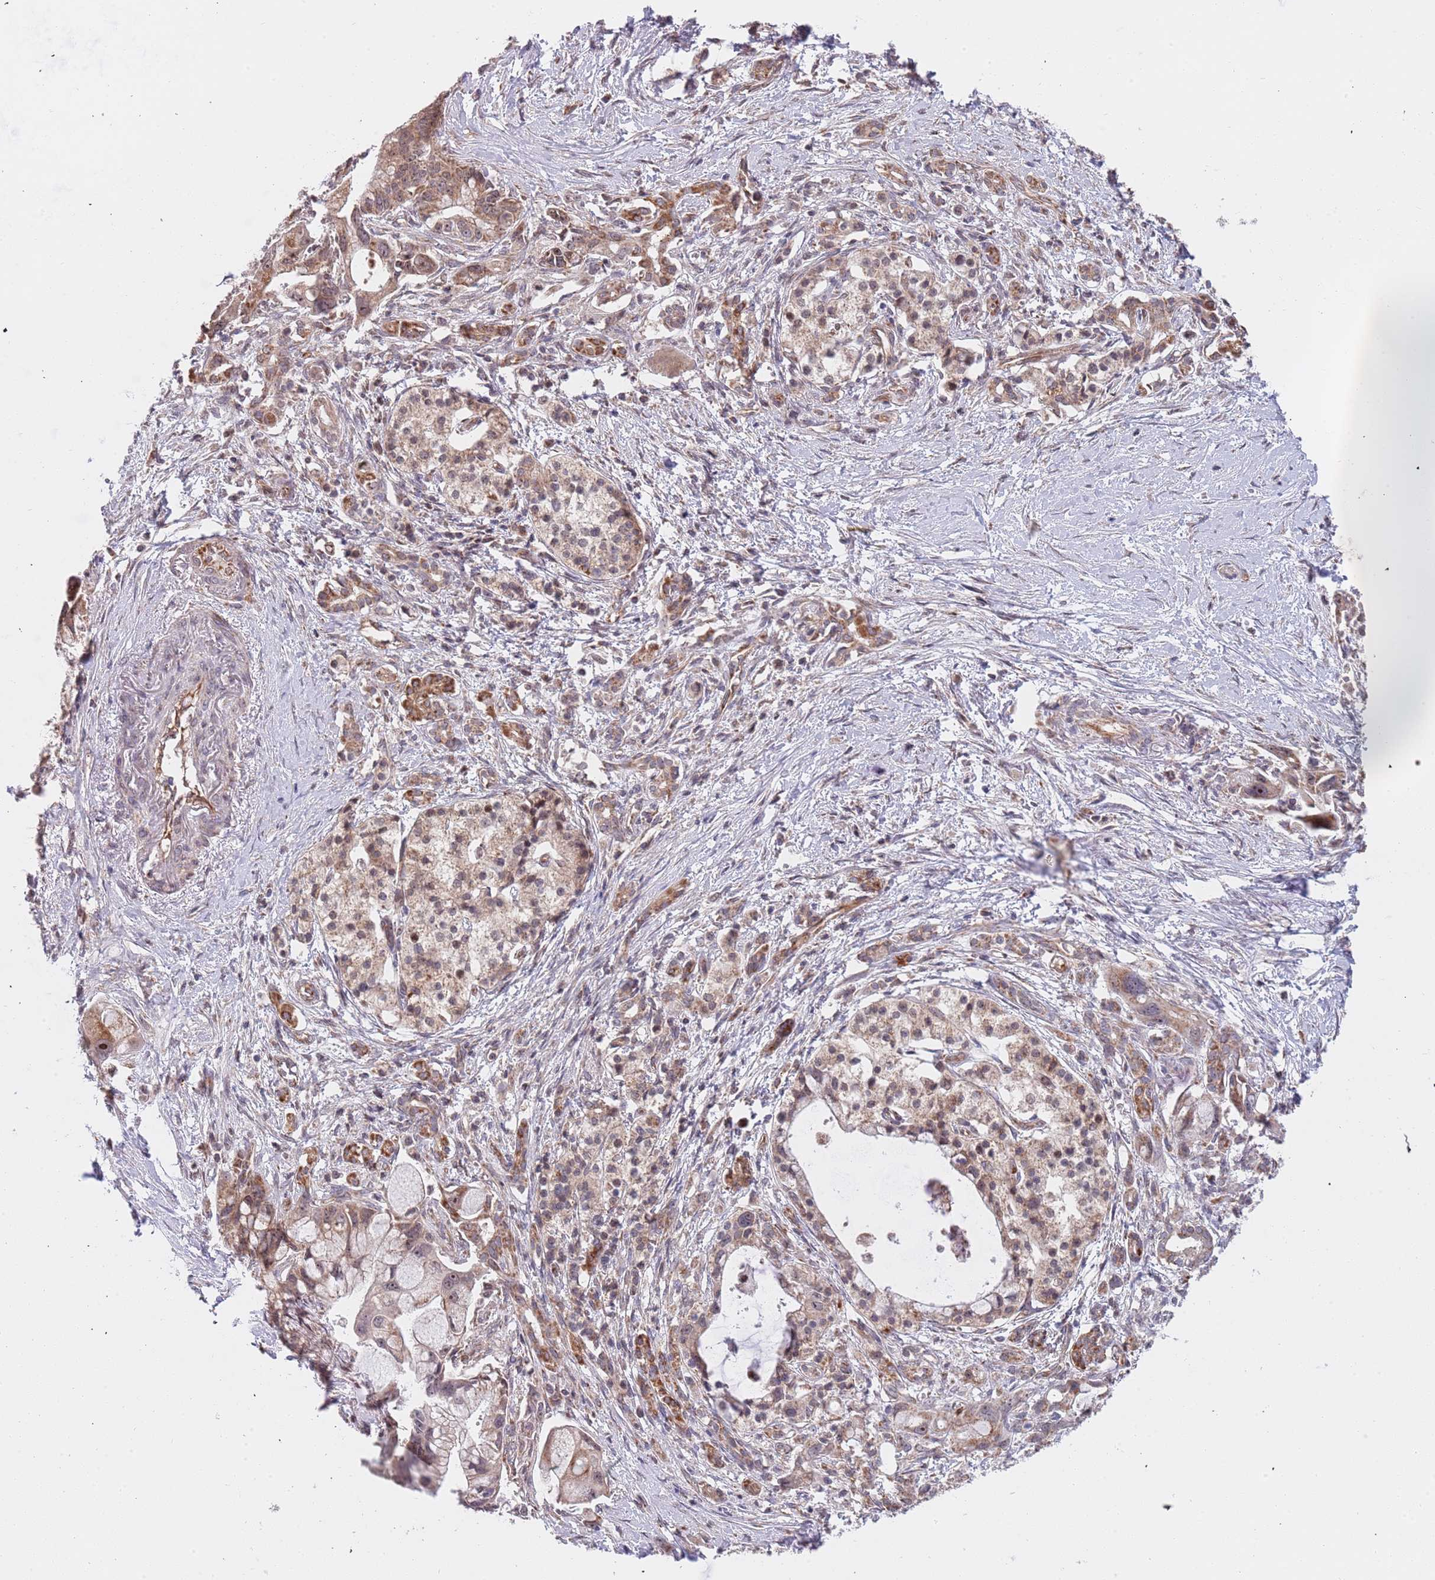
{"staining": {"intensity": "weak", "quantity": "25%-75%", "location": "cytoplasmic/membranous,nuclear"}, "tissue": "pancreatic cancer", "cell_type": "Tumor cells", "image_type": "cancer", "snomed": [{"axis": "morphology", "description": "Adenocarcinoma, NOS"}, {"axis": "topography", "description": "Pancreas"}], "caption": "A photomicrograph of adenocarcinoma (pancreatic) stained for a protein demonstrates weak cytoplasmic/membranous and nuclear brown staining in tumor cells. (DAB = brown stain, brightfield microscopy at high magnification).", "gene": "DCHS1", "patient": {"sex": "male", "age": 68}}